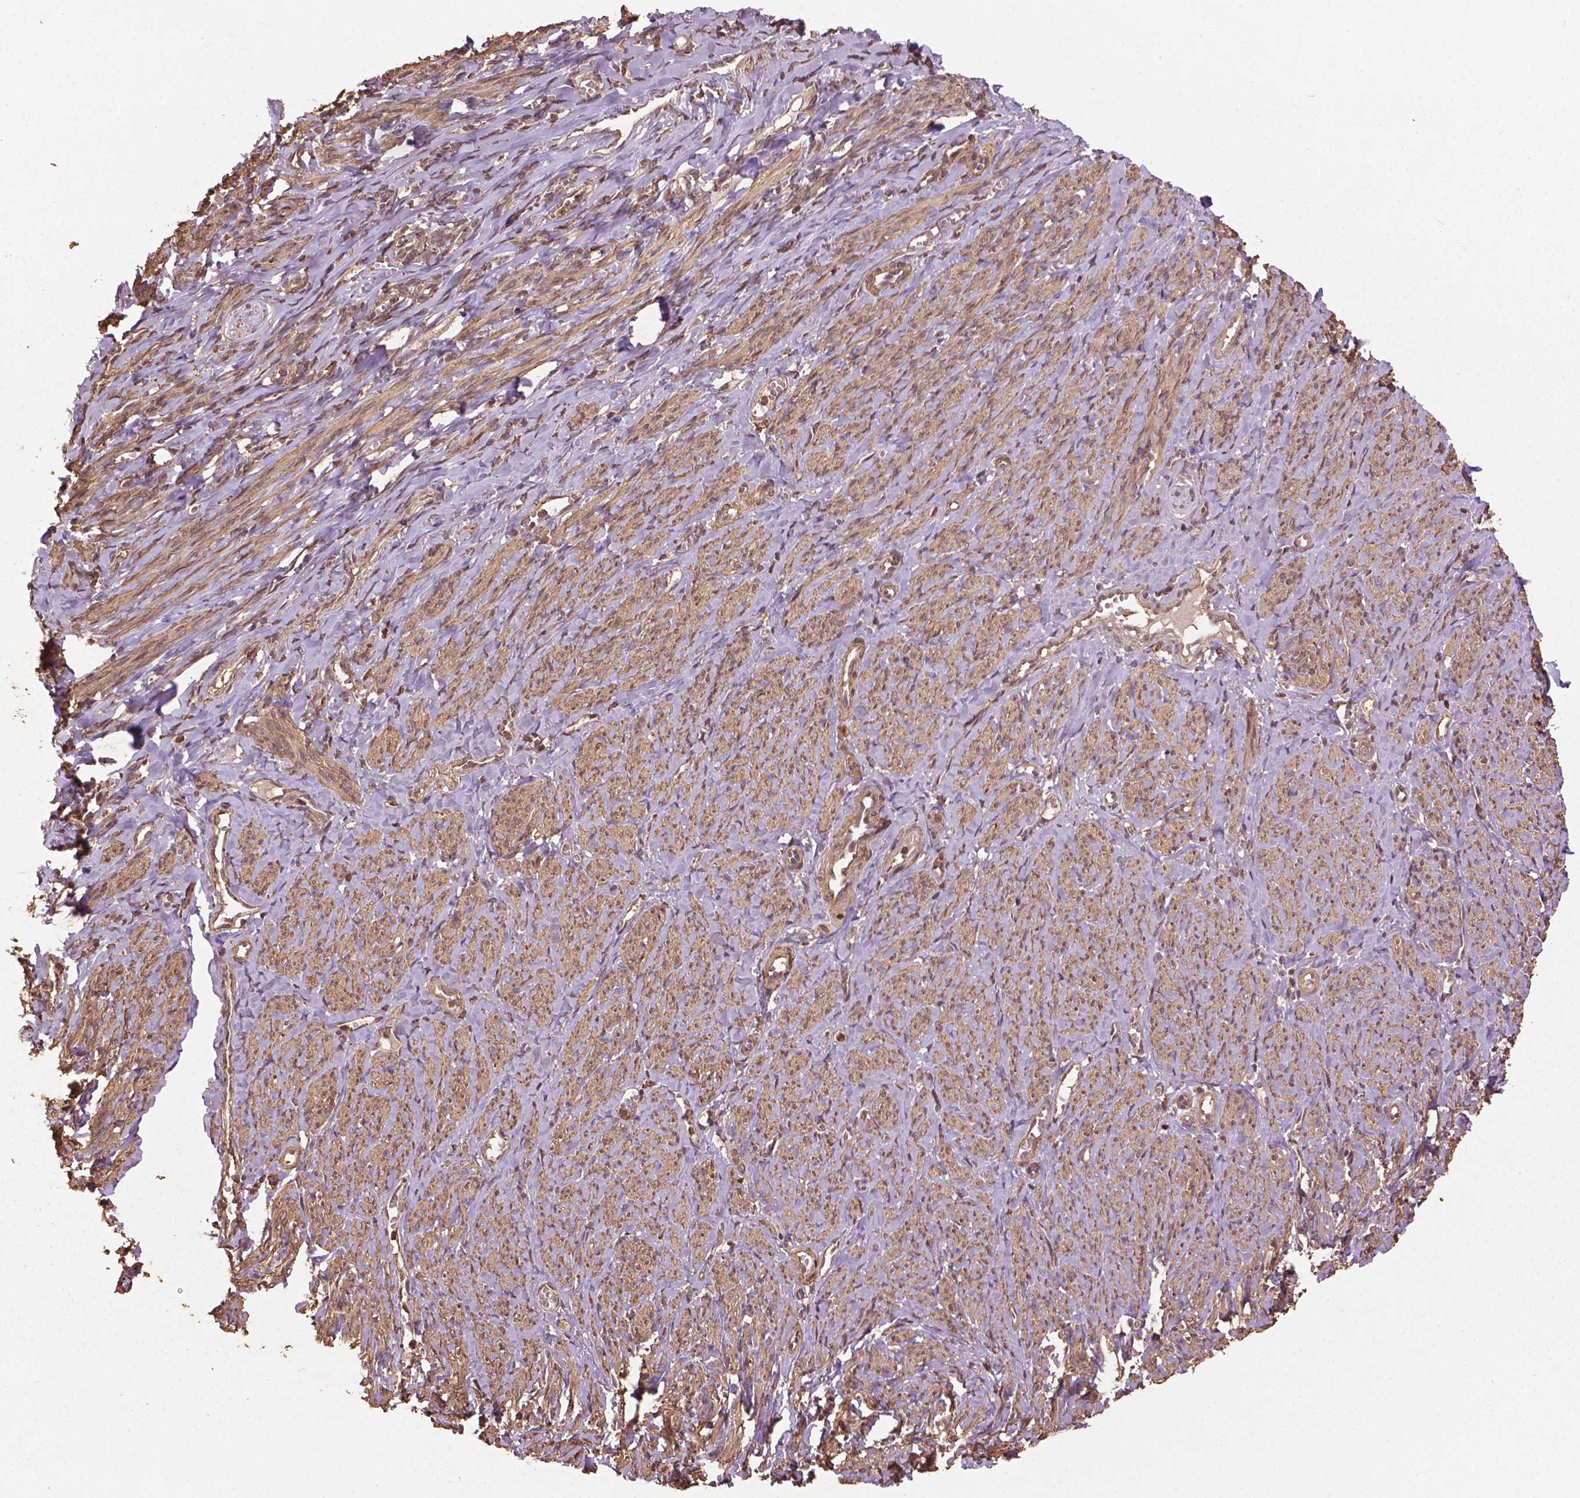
{"staining": {"intensity": "weak", "quantity": ">75%", "location": "cytoplasmic/membranous"}, "tissue": "smooth muscle", "cell_type": "Smooth muscle cells", "image_type": "normal", "snomed": [{"axis": "morphology", "description": "Normal tissue, NOS"}, {"axis": "topography", "description": "Smooth muscle"}], "caption": "Unremarkable smooth muscle shows weak cytoplasmic/membranous staining in approximately >75% of smooth muscle cells, visualized by immunohistochemistry.", "gene": "BABAM1", "patient": {"sex": "female", "age": 65}}